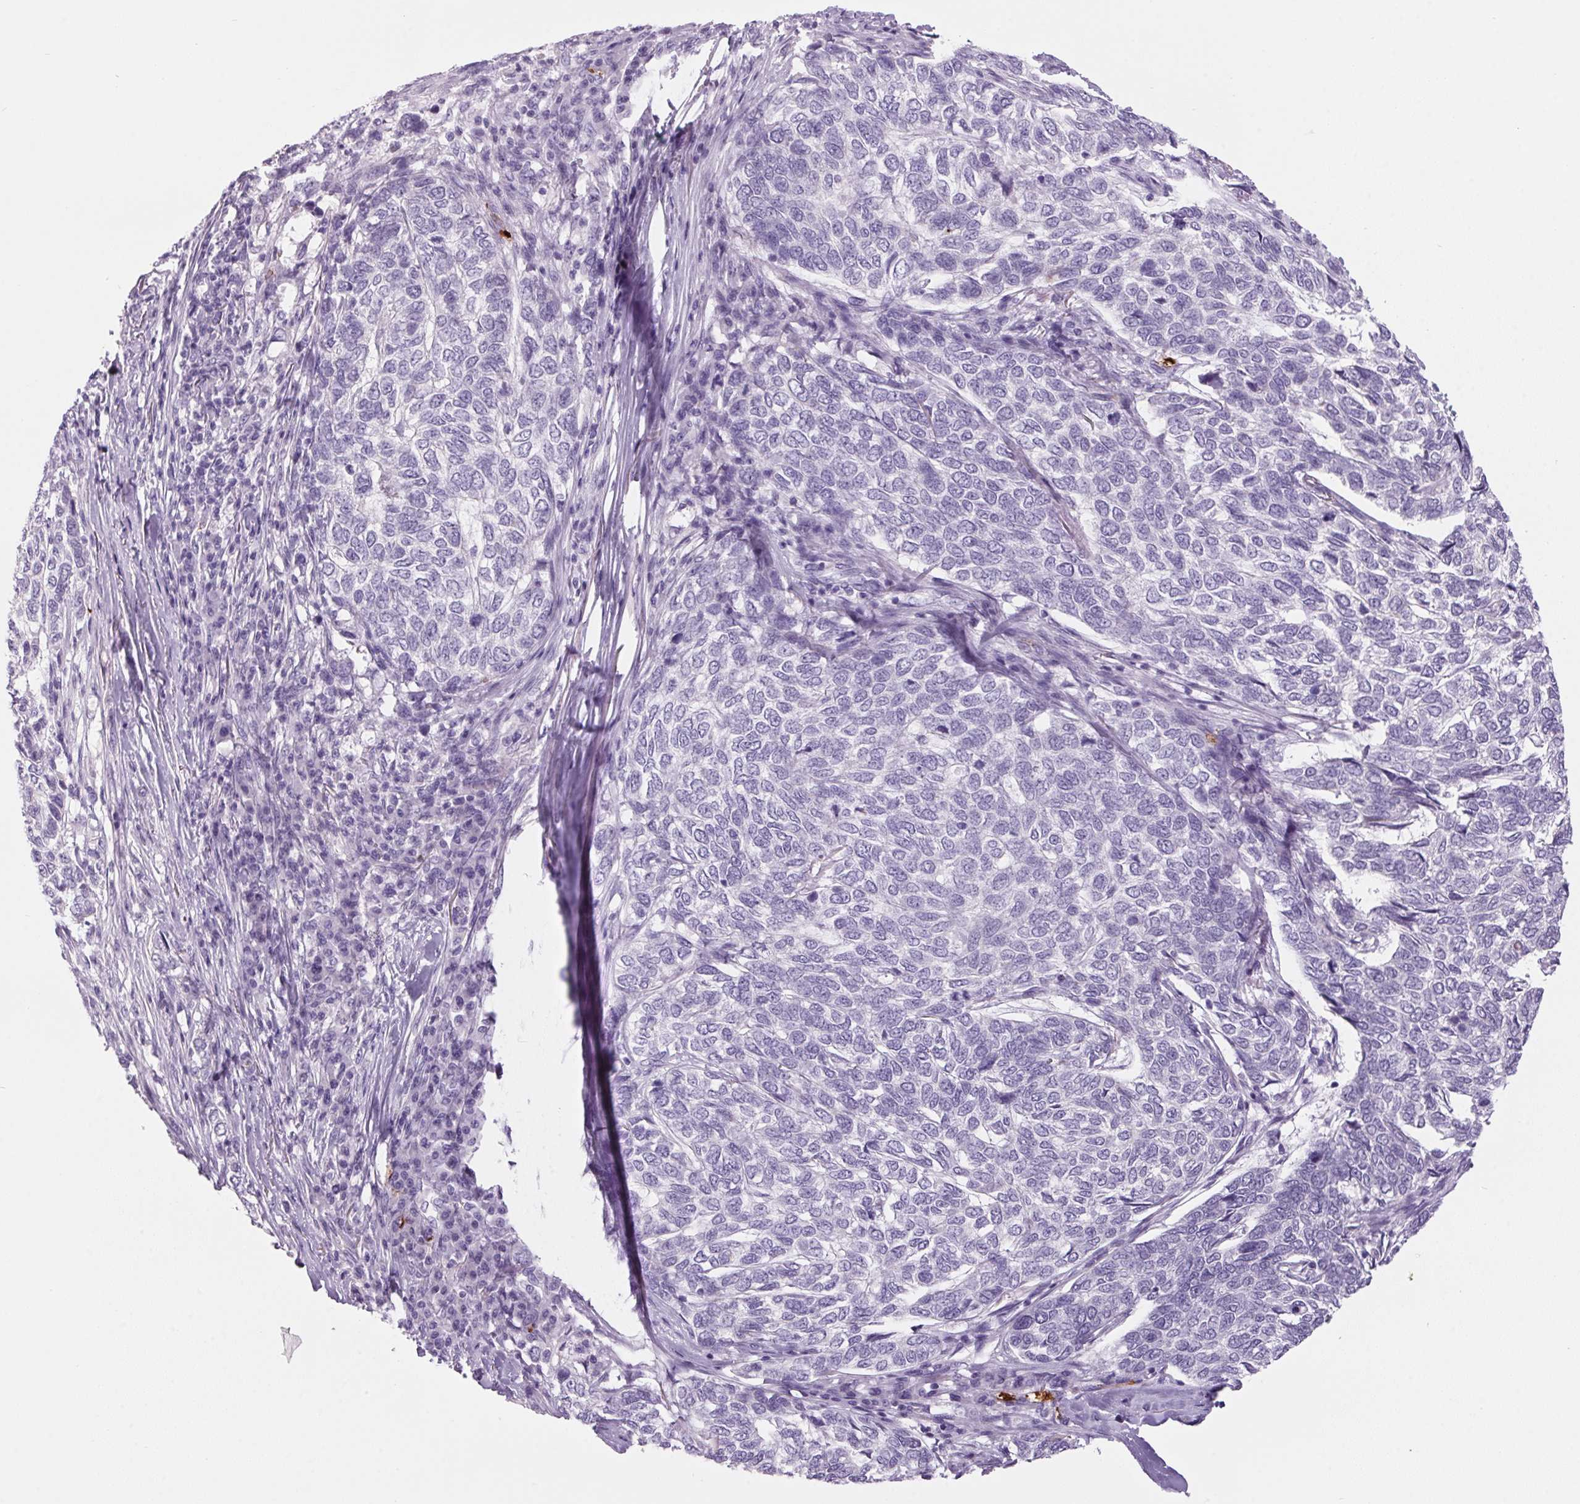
{"staining": {"intensity": "negative", "quantity": "none", "location": "none"}, "tissue": "skin cancer", "cell_type": "Tumor cells", "image_type": "cancer", "snomed": [{"axis": "morphology", "description": "Basal cell carcinoma"}, {"axis": "topography", "description": "Skin"}], "caption": "Immunohistochemistry (IHC) of skin cancer (basal cell carcinoma) demonstrates no positivity in tumor cells.", "gene": "HBQ1", "patient": {"sex": "female", "age": 65}}